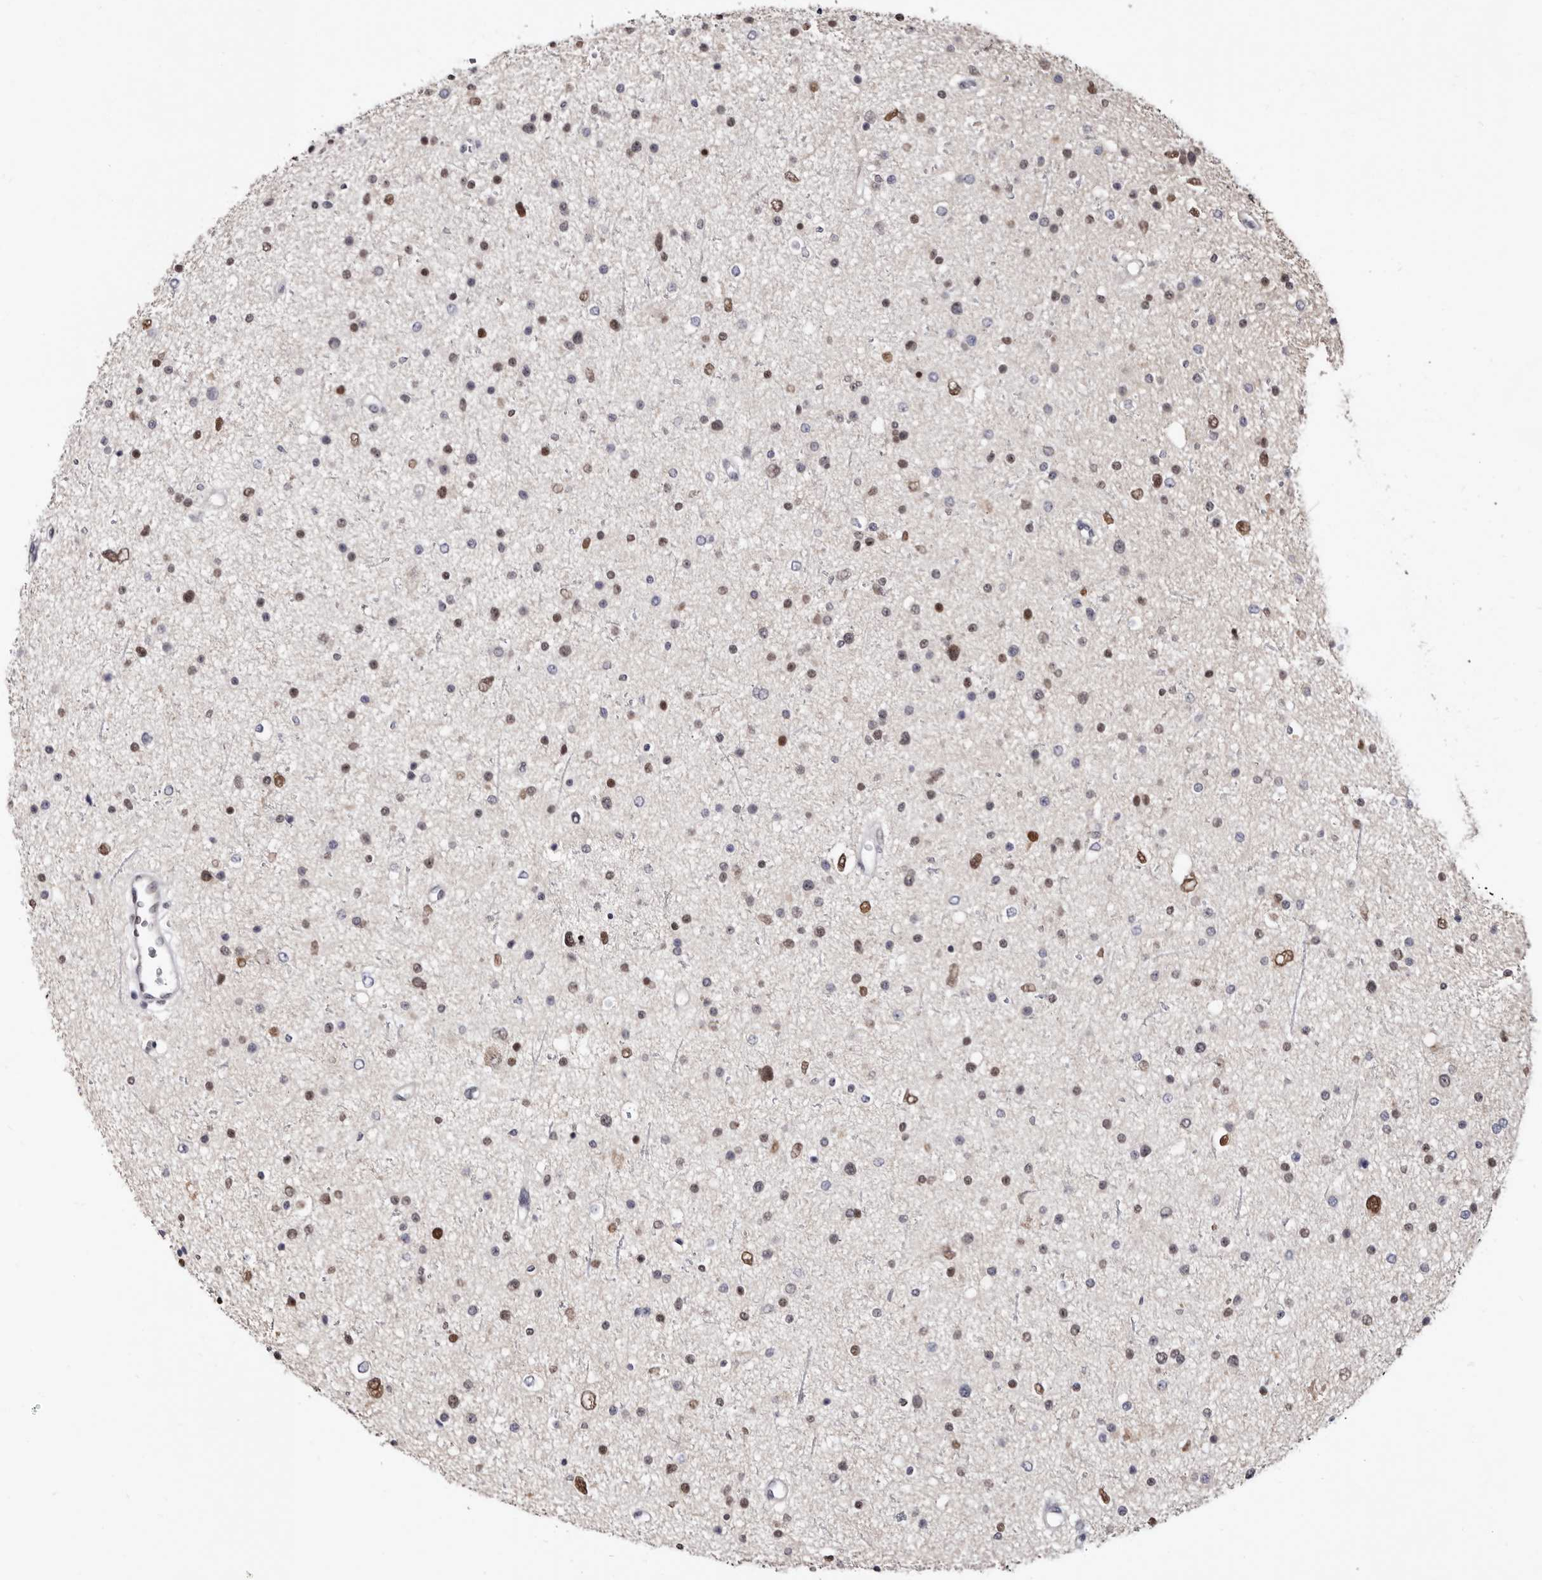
{"staining": {"intensity": "moderate", "quantity": "<25%", "location": "nuclear"}, "tissue": "glioma", "cell_type": "Tumor cells", "image_type": "cancer", "snomed": [{"axis": "morphology", "description": "Glioma, malignant, Low grade"}, {"axis": "topography", "description": "Brain"}], "caption": "Malignant low-grade glioma tissue shows moderate nuclear positivity in about <25% of tumor cells", "gene": "KHDRBS2", "patient": {"sex": "female", "age": 37}}